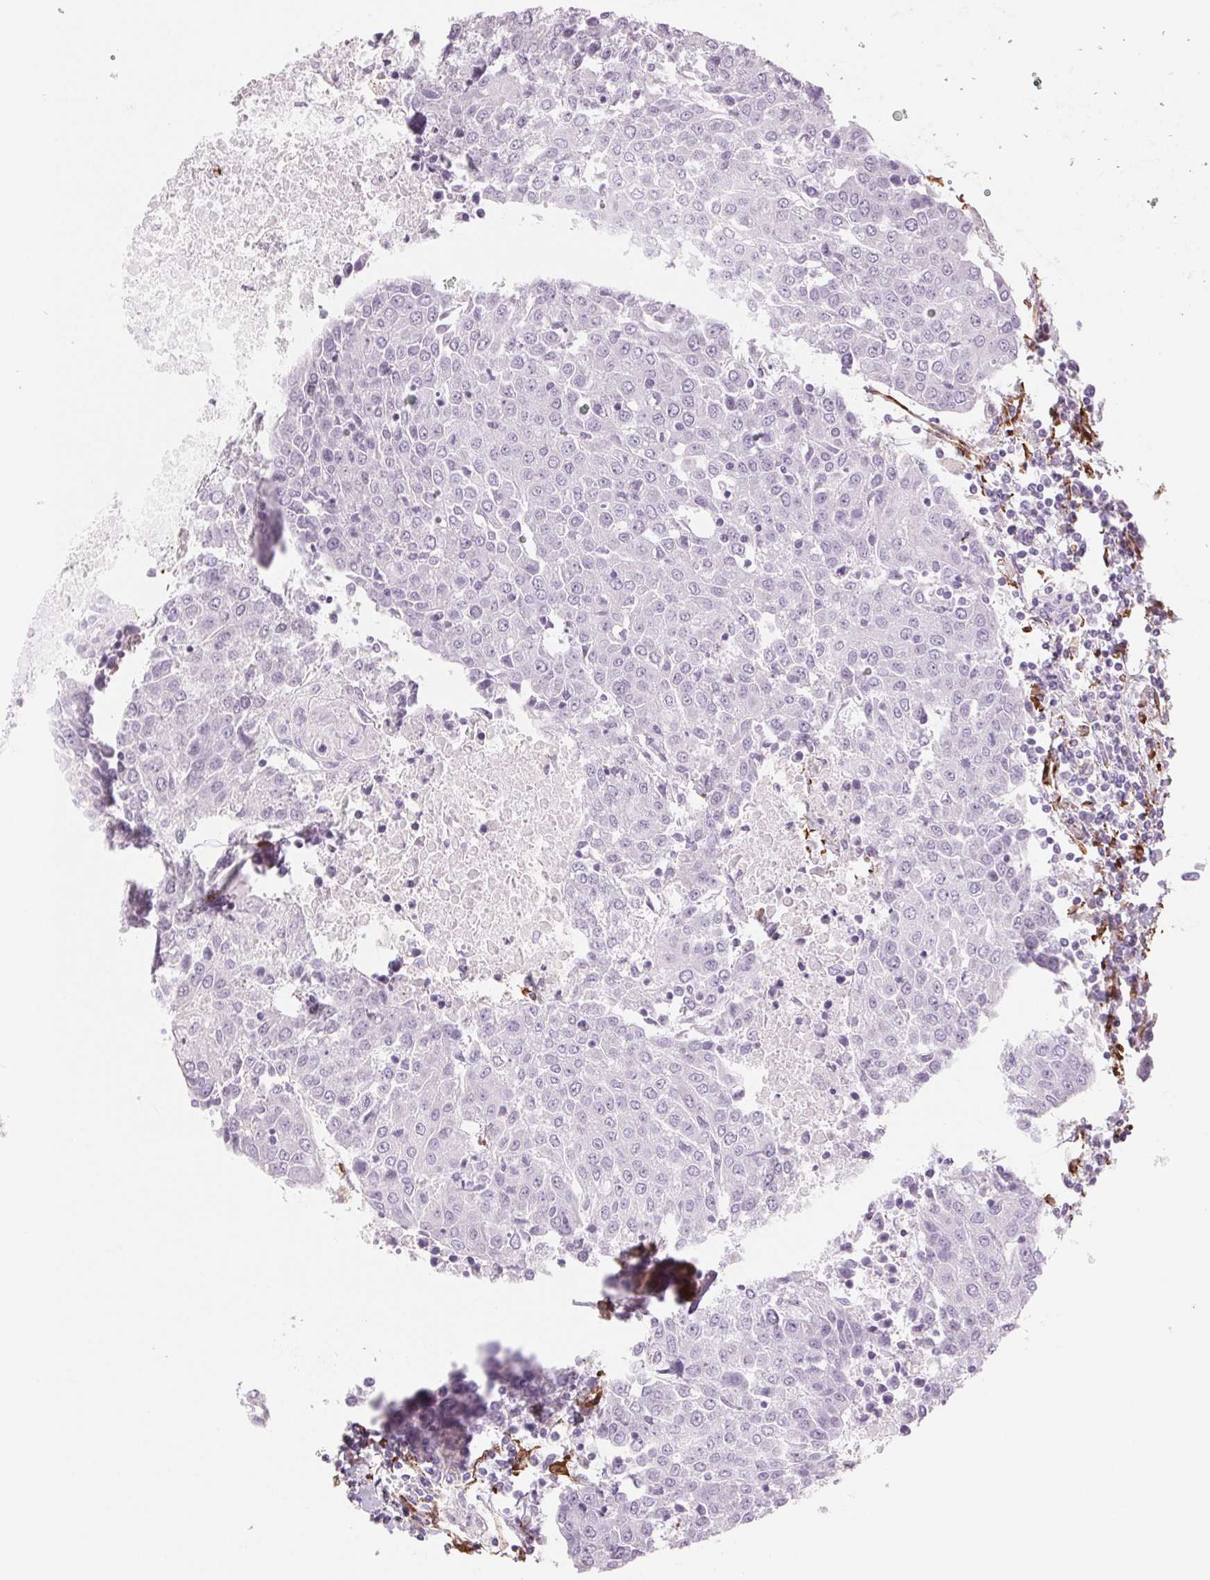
{"staining": {"intensity": "negative", "quantity": "none", "location": "none"}, "tissue": "urothelial cancer", "cell_type": "Tumor cells", "image_type": "cancer", "snomed": [{"axis": "morphology", "description": "Urothelial carcinoma, High grade"}, {"axis": "topography", "description": "Urinary bladder"}], "caption": "This is a micrograph of immunohistochemistry (IHC) staining of high-grade urothelial carcinoma, which shows no staining in tumor cells.", "gene": "FKBP10", "patient": {"sex": "female", "age": 85}}